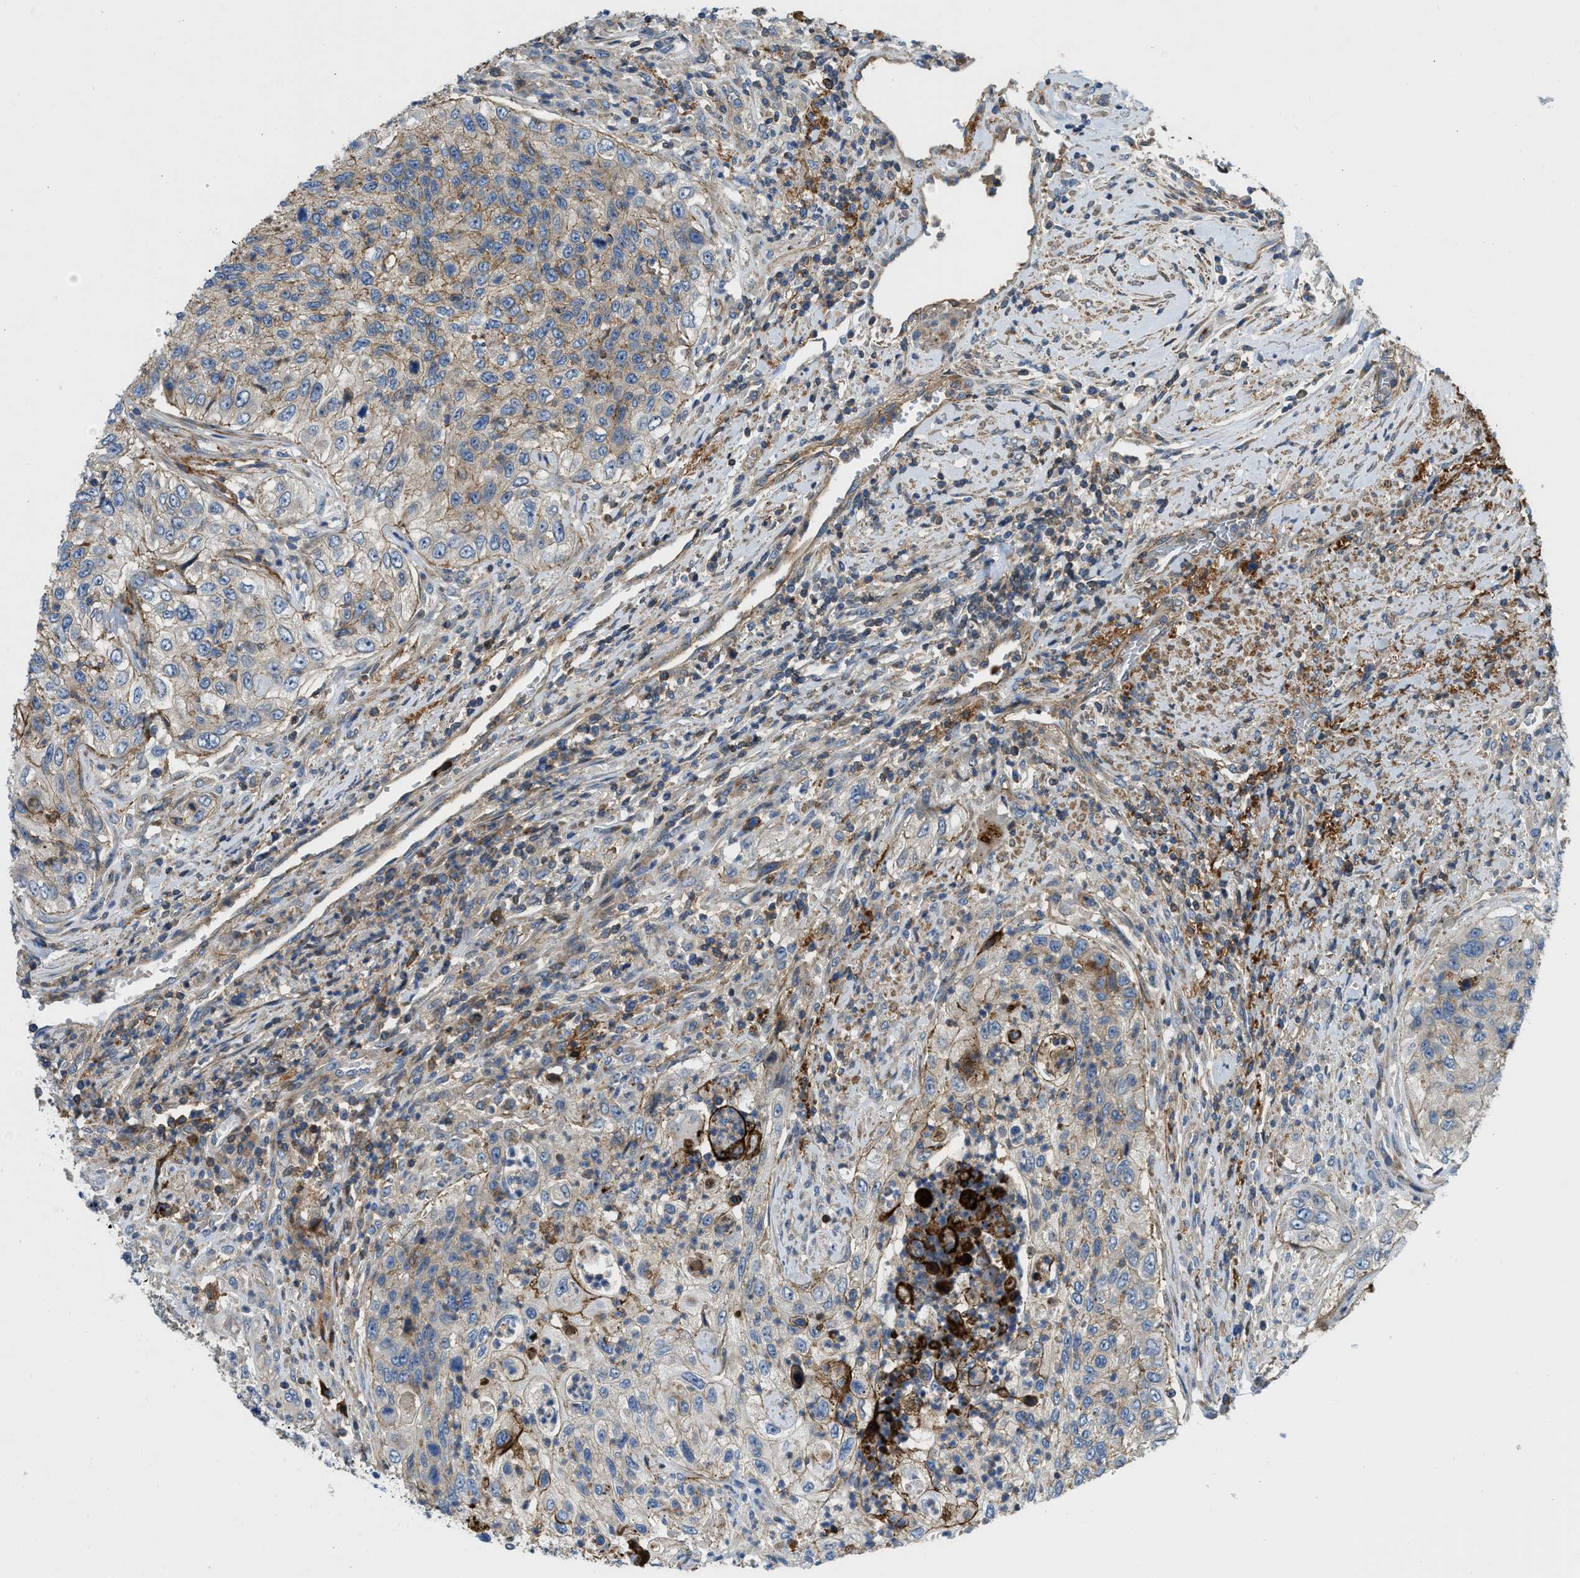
{"staining": {"intensity": "weak", "quantity": ">75%", "location": "cytoplasmic/membranous"}, "tissue": "urothelial cancer", "cell_type": "Tumor cells", "image_type": "cancer", "snomed": [{"axis": "morphology", "description": "Urothelial carcinoma, High grade"}, {"axis": "topography", "description": "Urinary bladder"}], "caption": "Immunohistochemical staining of high-grade urothelial carcinoma demonstrates low levels of weak cytoplasmic/membranous protein positivity in approximately >75% of tumor cells. (Stains: DAB in brown, nuclei in blue, Microscopy: brightfield microscopy at high magnification).", "gene": "NYNRIN", "patient": {"sex": "female", "age": 60}}